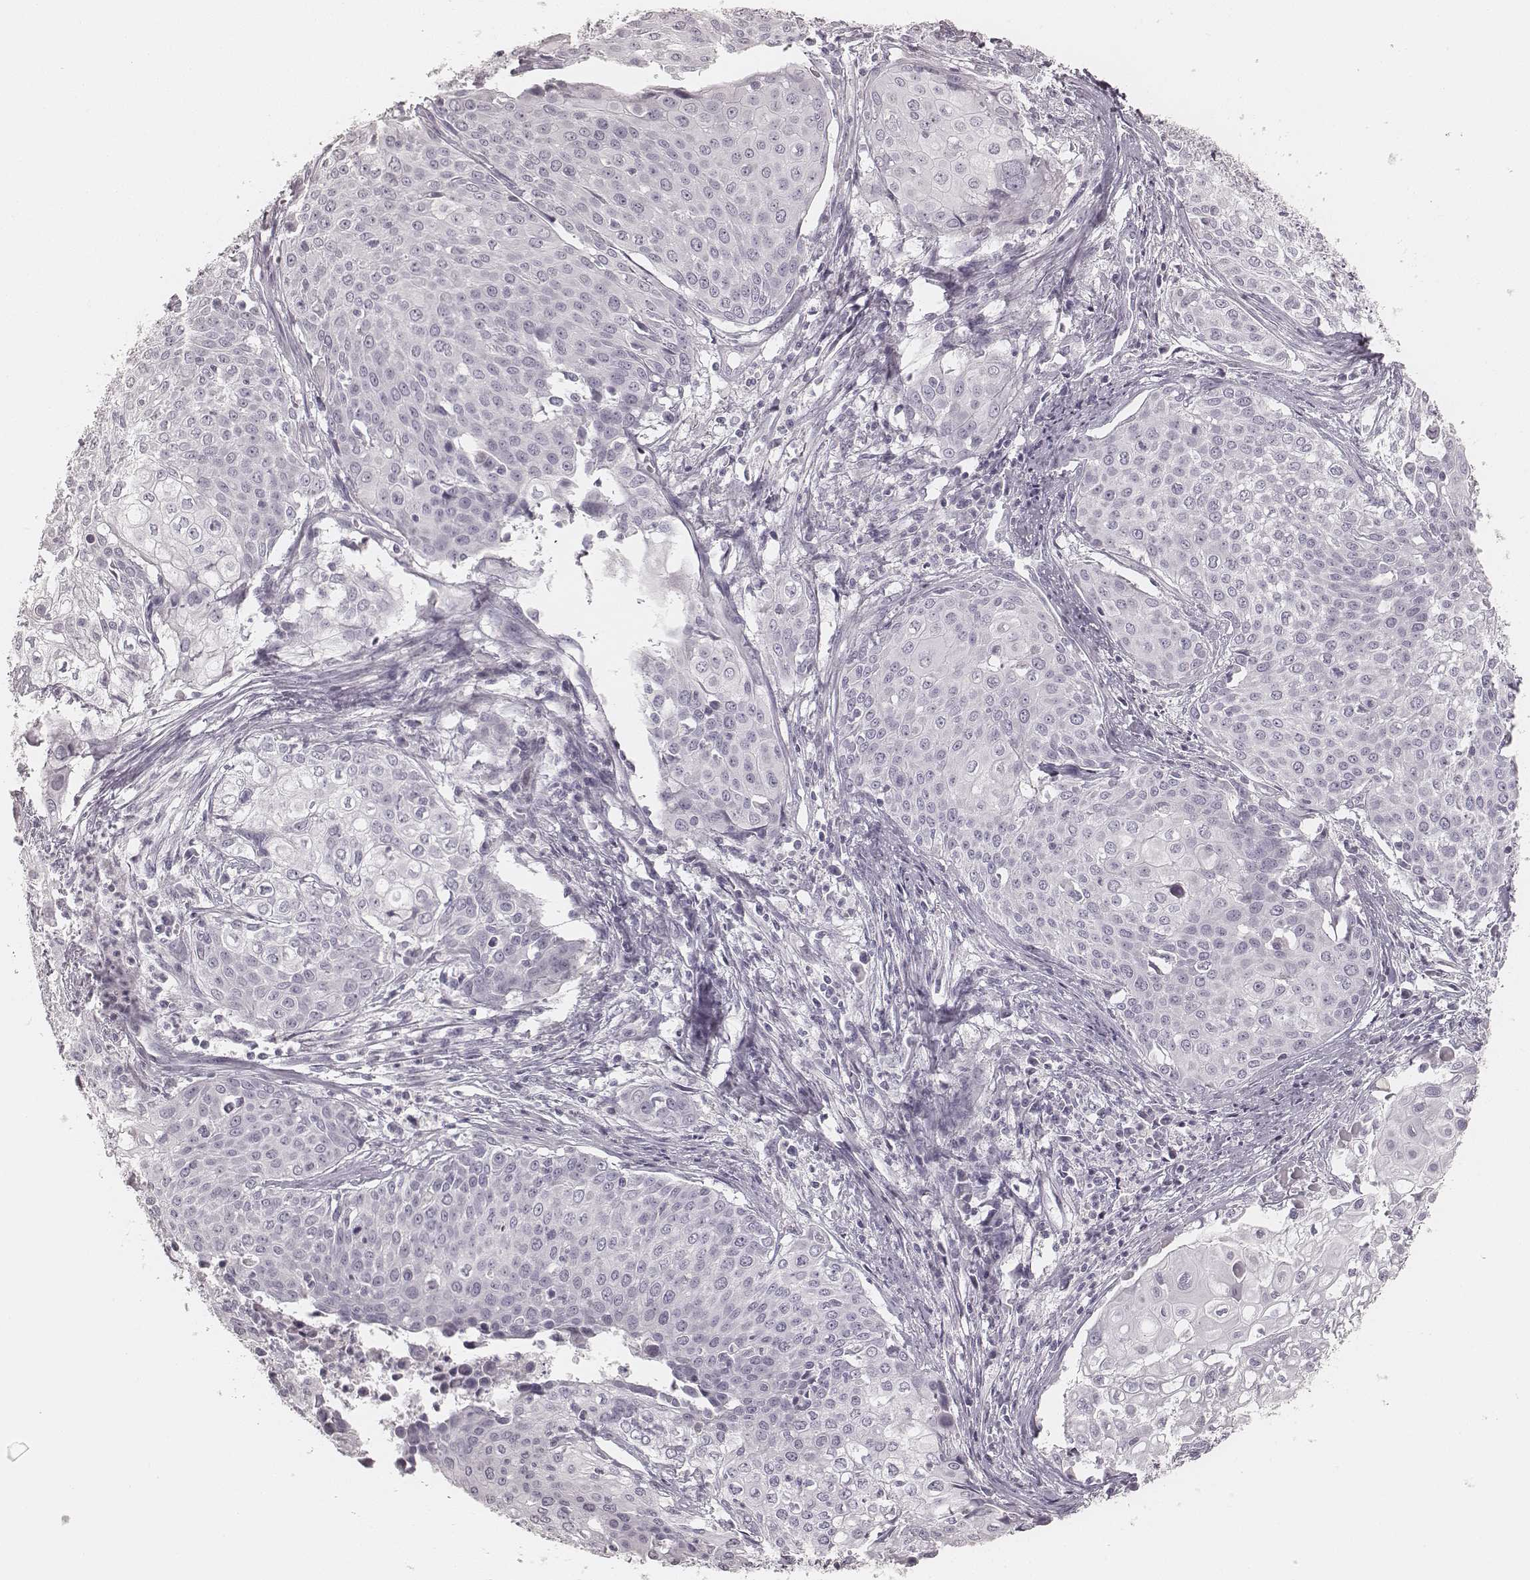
{"staining": {"intensity": "negative", "quantity": "none", "location": "none"}, "tissue": "cervical cancer", "cell_type": "Tumor cells", "image_type": "cancer", "snomed": [{"axis": "morphology", "description": "Squamous cell carcinoma, NOS"}, {"axis": "topography", "description": "Cervix"}], "caption": "The immunohistochemistry (IHC) photomicrograph has no significant staining in tumor cells of cervical squamous cell carcinoma tissue.", "gene": "KRT72", "patient": {"sex": "female", "age": 39}}